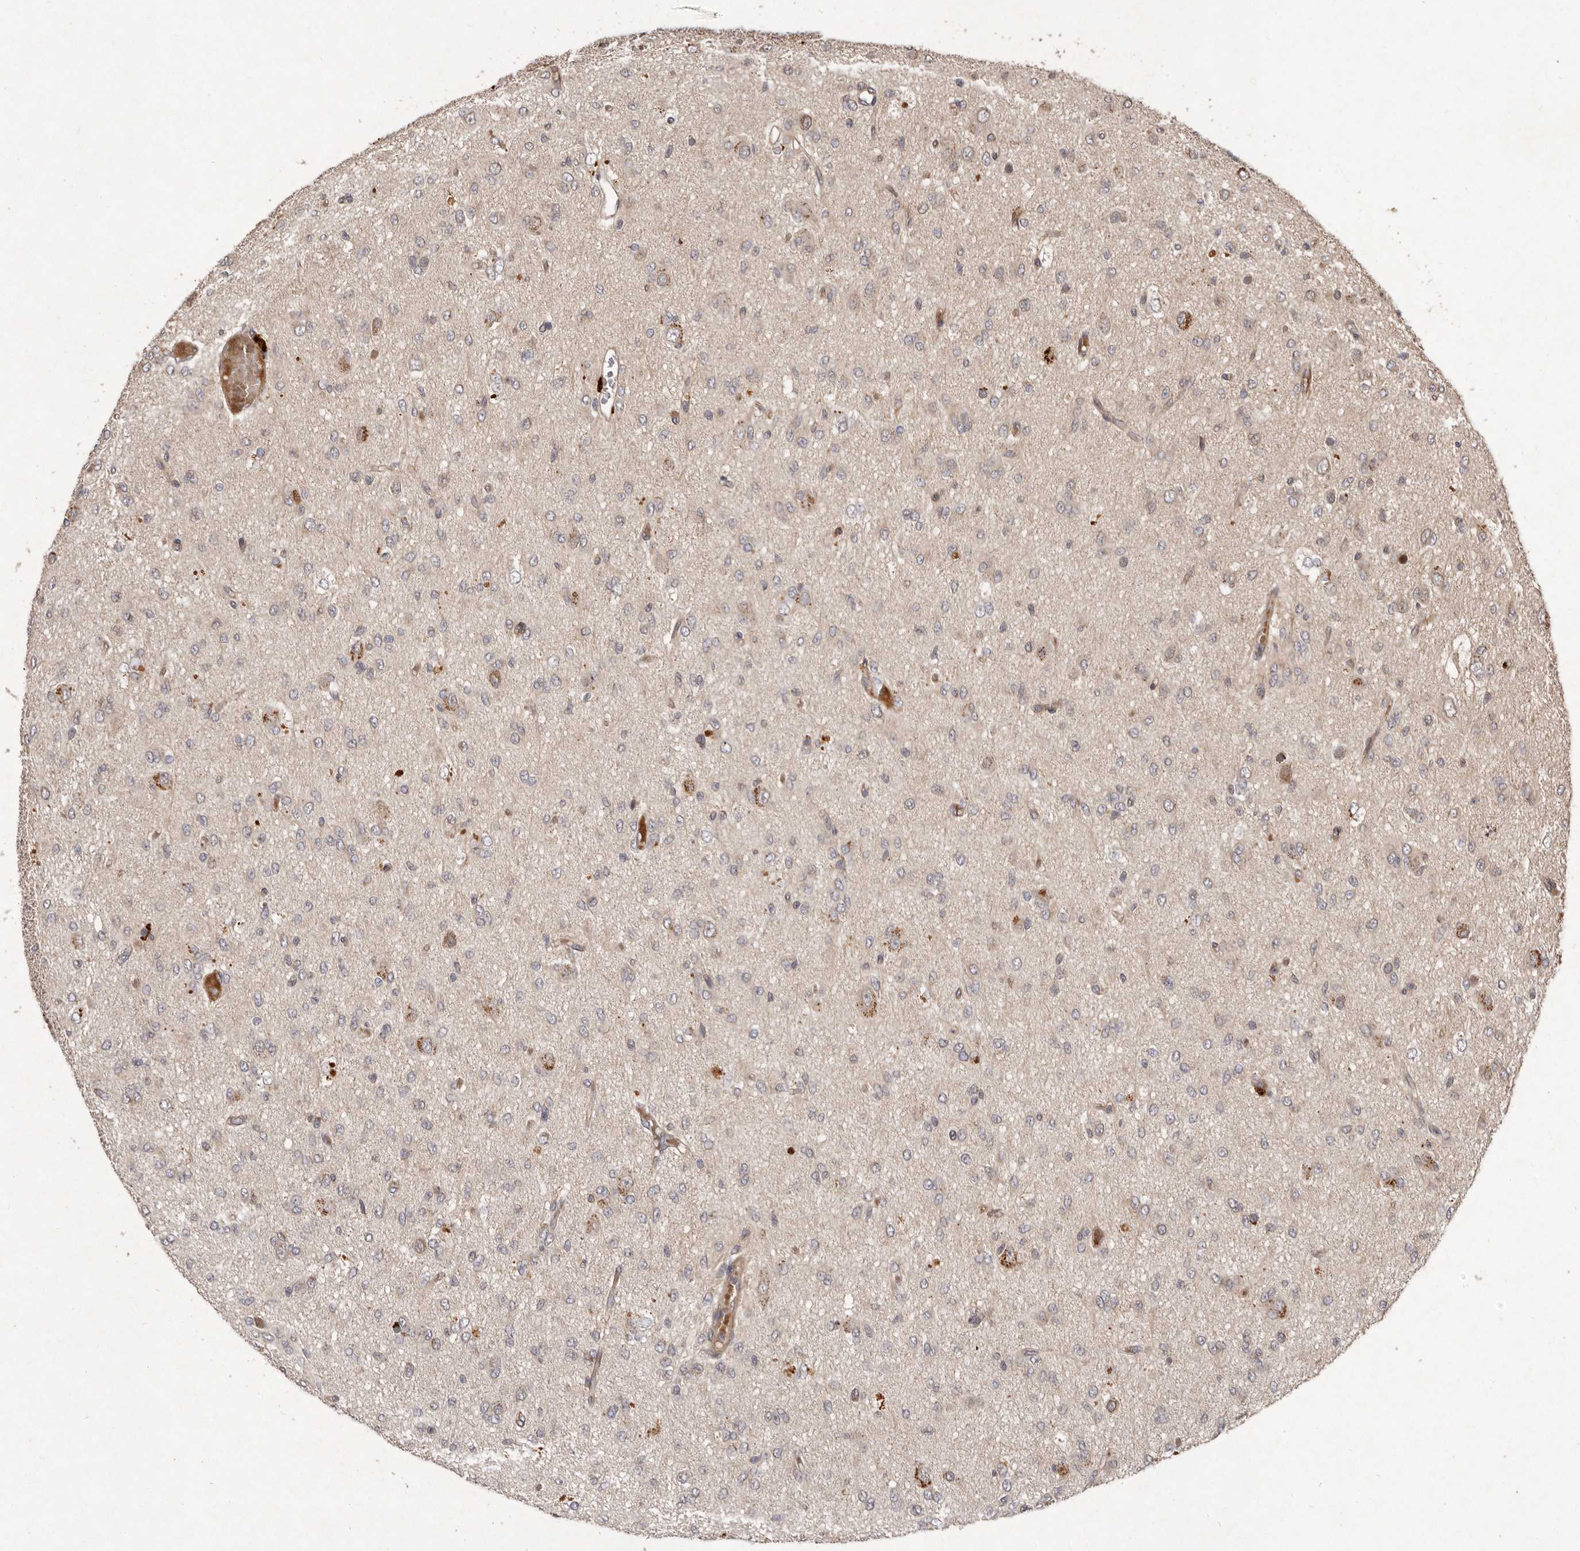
{"staining": {"intensity": "negative", "quantity": "none", "location": "none"}, "tissue": "glioma", "cell_type": "Tumor cells", "image_type": "cancer", "snomed": [{"axis": "morphology", "description": "Glioma, malignant, High grade"}, {"axis": "topography", "description": "Brain"}], "caption": "Immunohistochemistry (IHC) image of human malignant glioma (high-grade) stained for a protein (brown), which displays no expression in tumor cells.", "gene": "SEMA3A", "patient": {"sex": "female", "age": 59}}